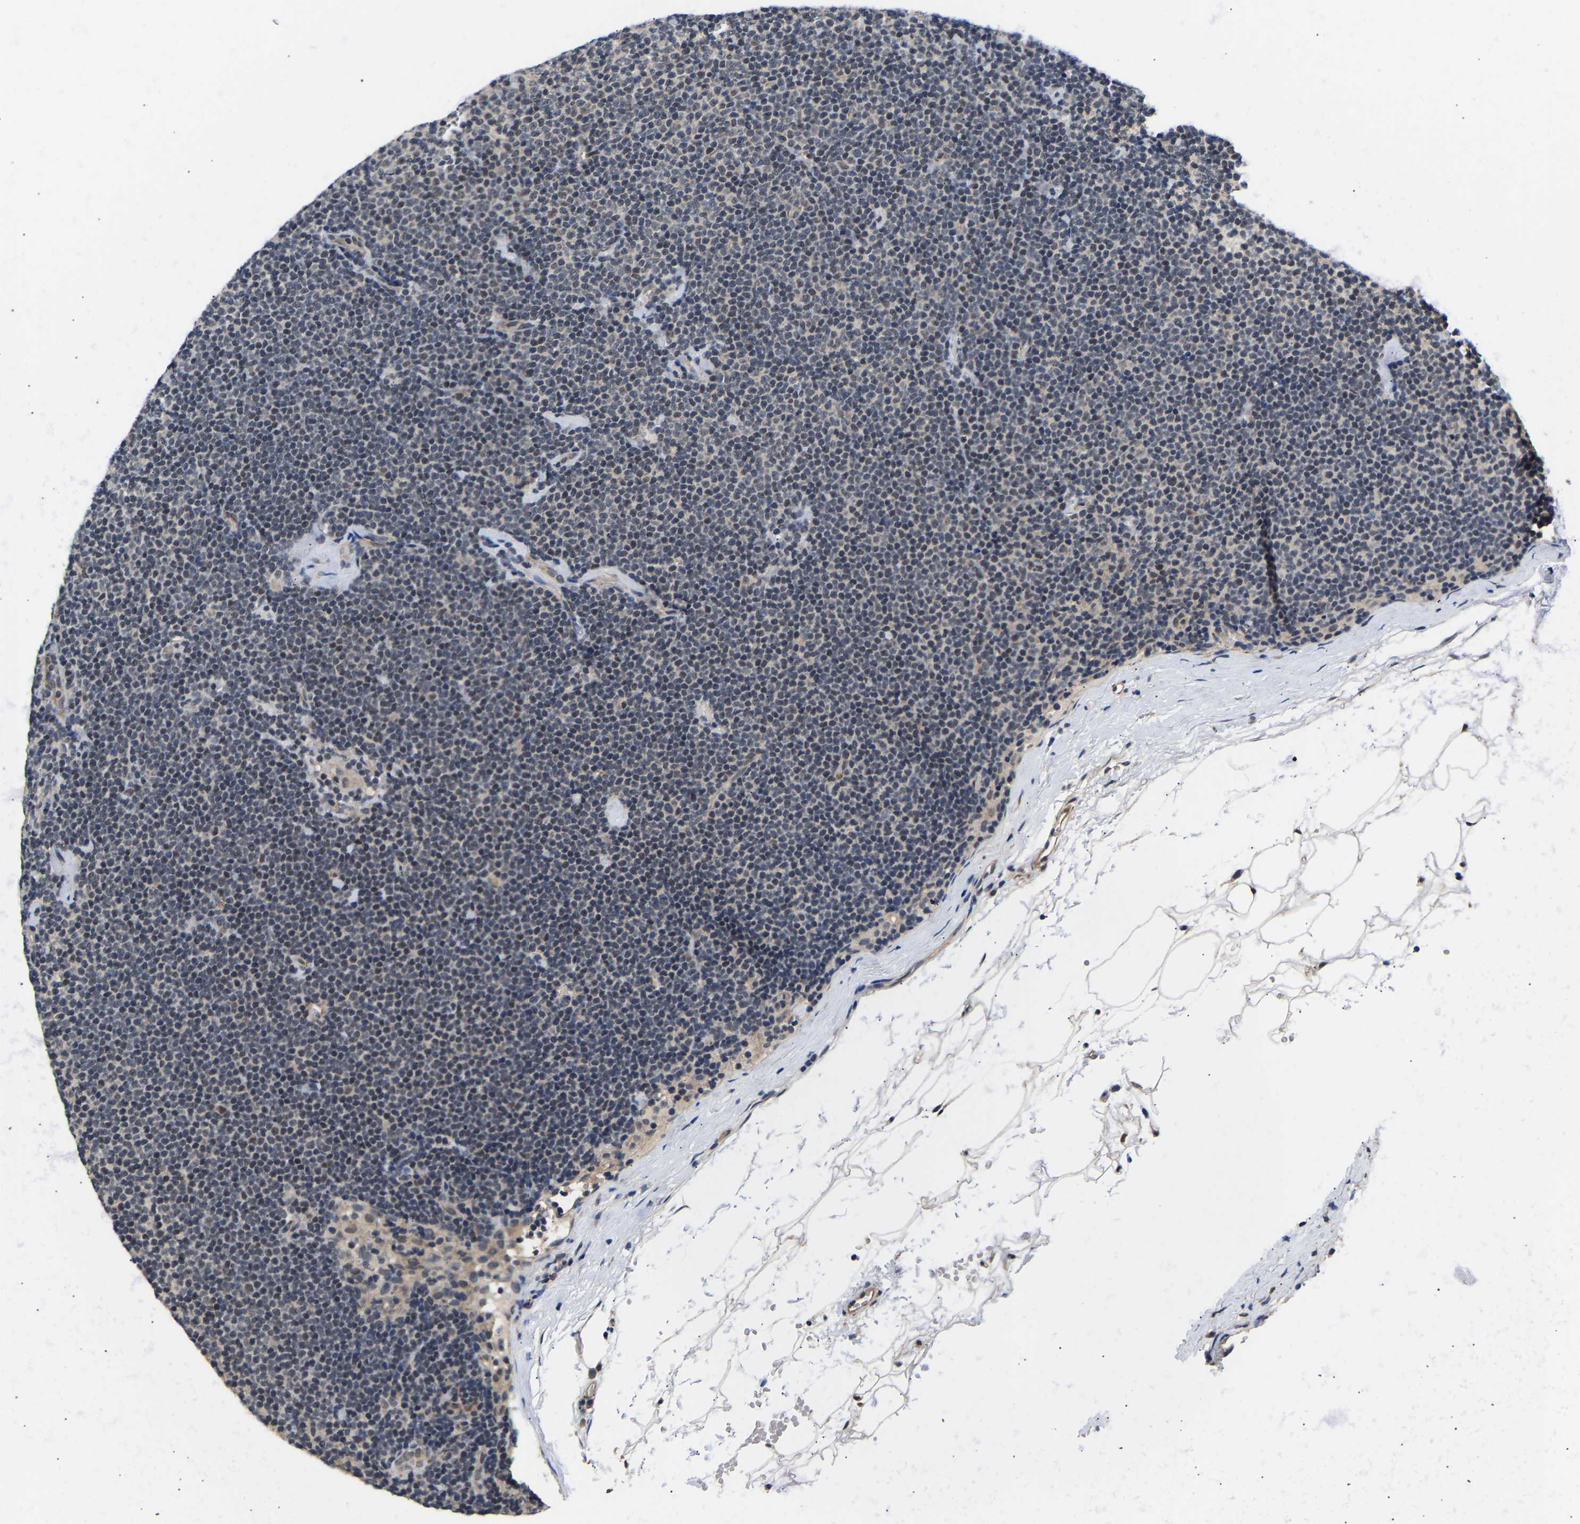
{"staining": {"intensity": "negative", "quantity": "none", "location": "none"}, "tissue": "lymphoma", "cell_type": "Tumor cells", "image_type": "cancer", "snomed": [{"axis": "morphology", "description": "Malignant lymphoma, non-Hodgkin's type, Low grade"}, {"axis": "topography", "description": "Lymph node"}], "caption": "A micrograph of lymphoma stained for a protein reveals no brown staining in tumor cells.", "gene": "METTL16", "patient": {"sex": "female", "age": 53}}